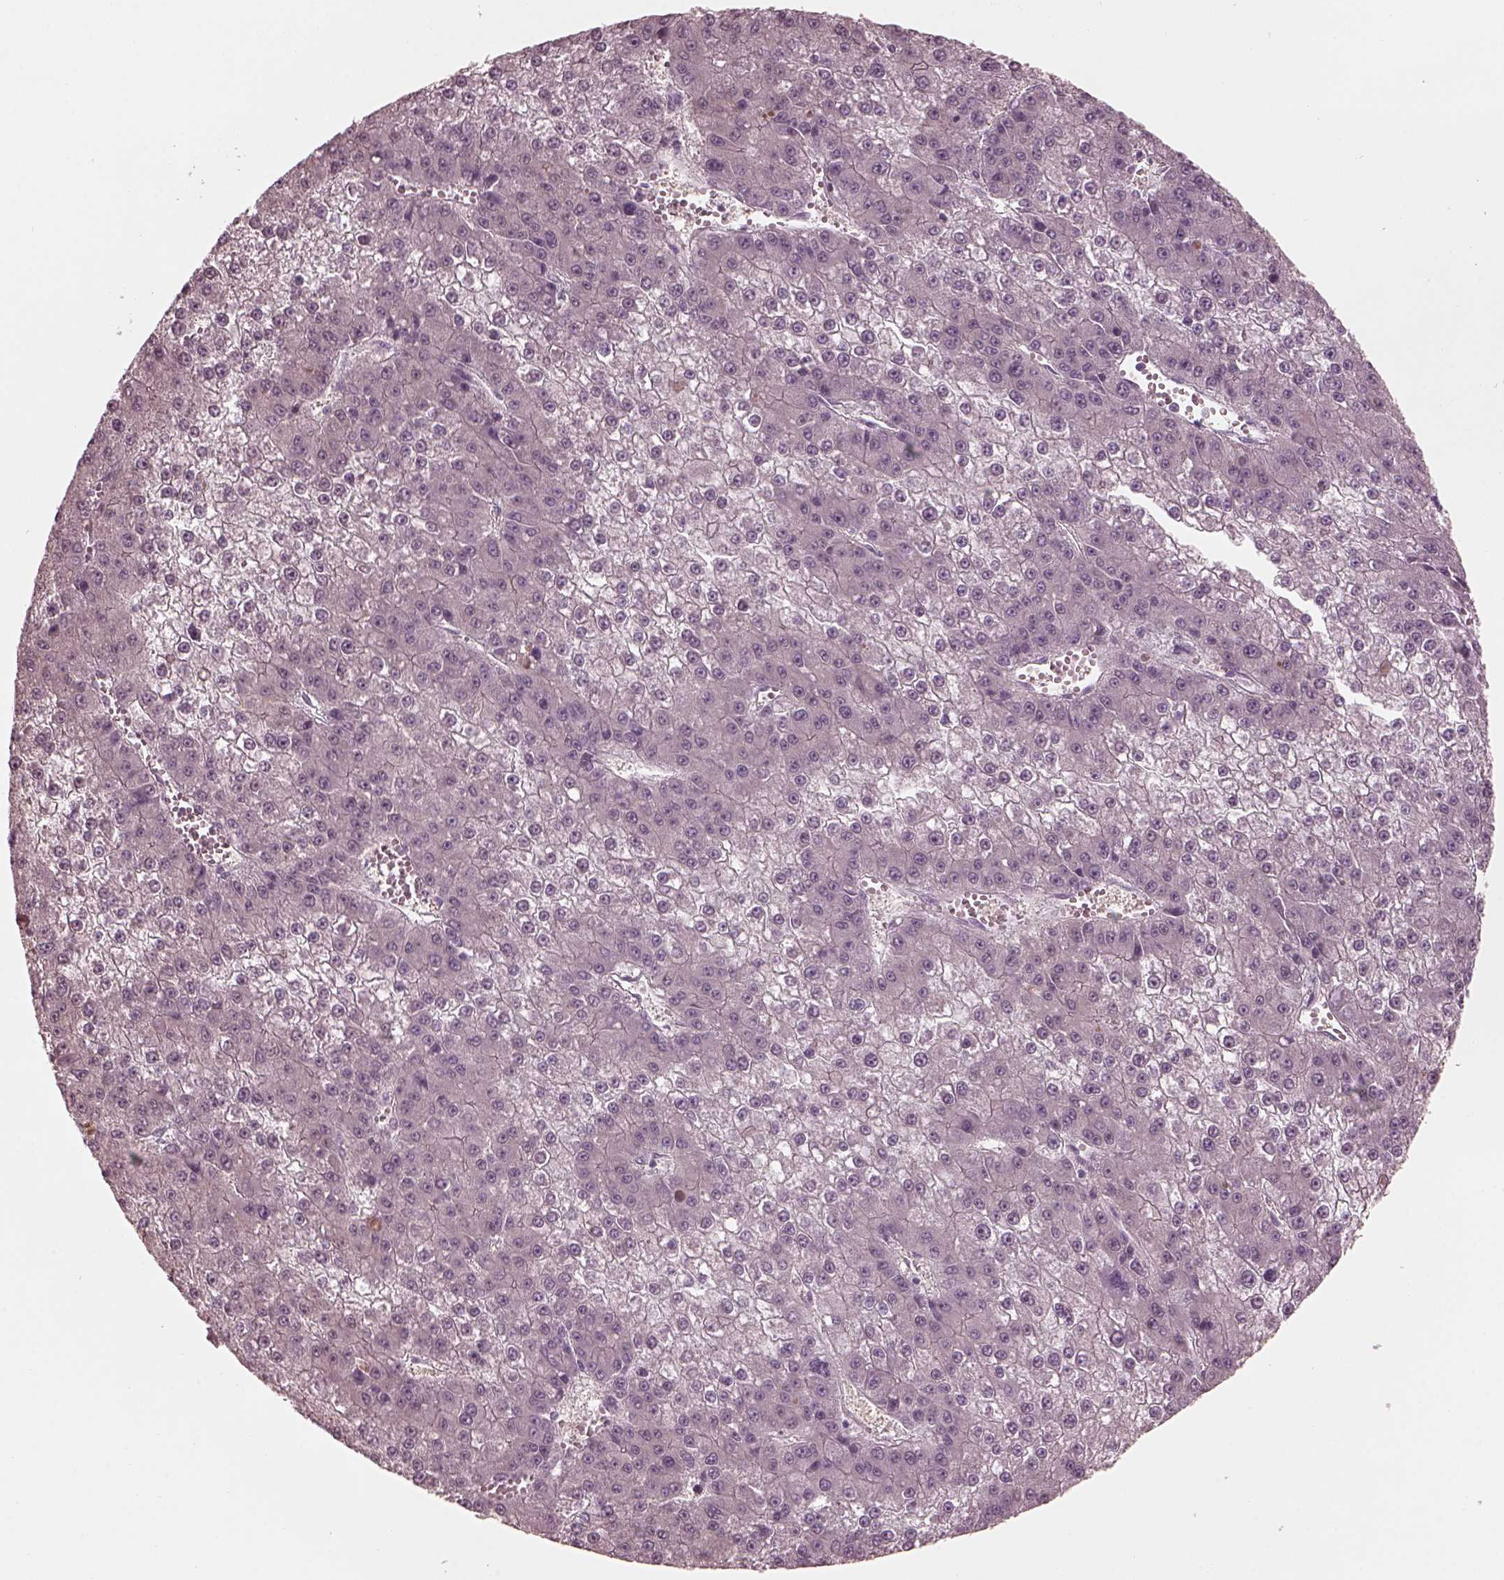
{"staining": {"intensity": "negative", "quantity": "none", "location": "none"}, "tissue": "liver cancer", "cell_type": "Tumor cells", "image_type": "cancer", "snomed": [{"axis": "morphology", "description": "Carcinoma, Hepatocellular, NOS"}, {"axis": "topography", "description": "Liver"}], "caption": "This image is of hepatocellular carcinoma (liver) stained with immunohistochemistry to label a protein in brown with the nuclei are counter-stained blue. There is no positivity in tumor cells.", "gene": "C2orf81", "patient": {"sex": "female", "age": 73}}